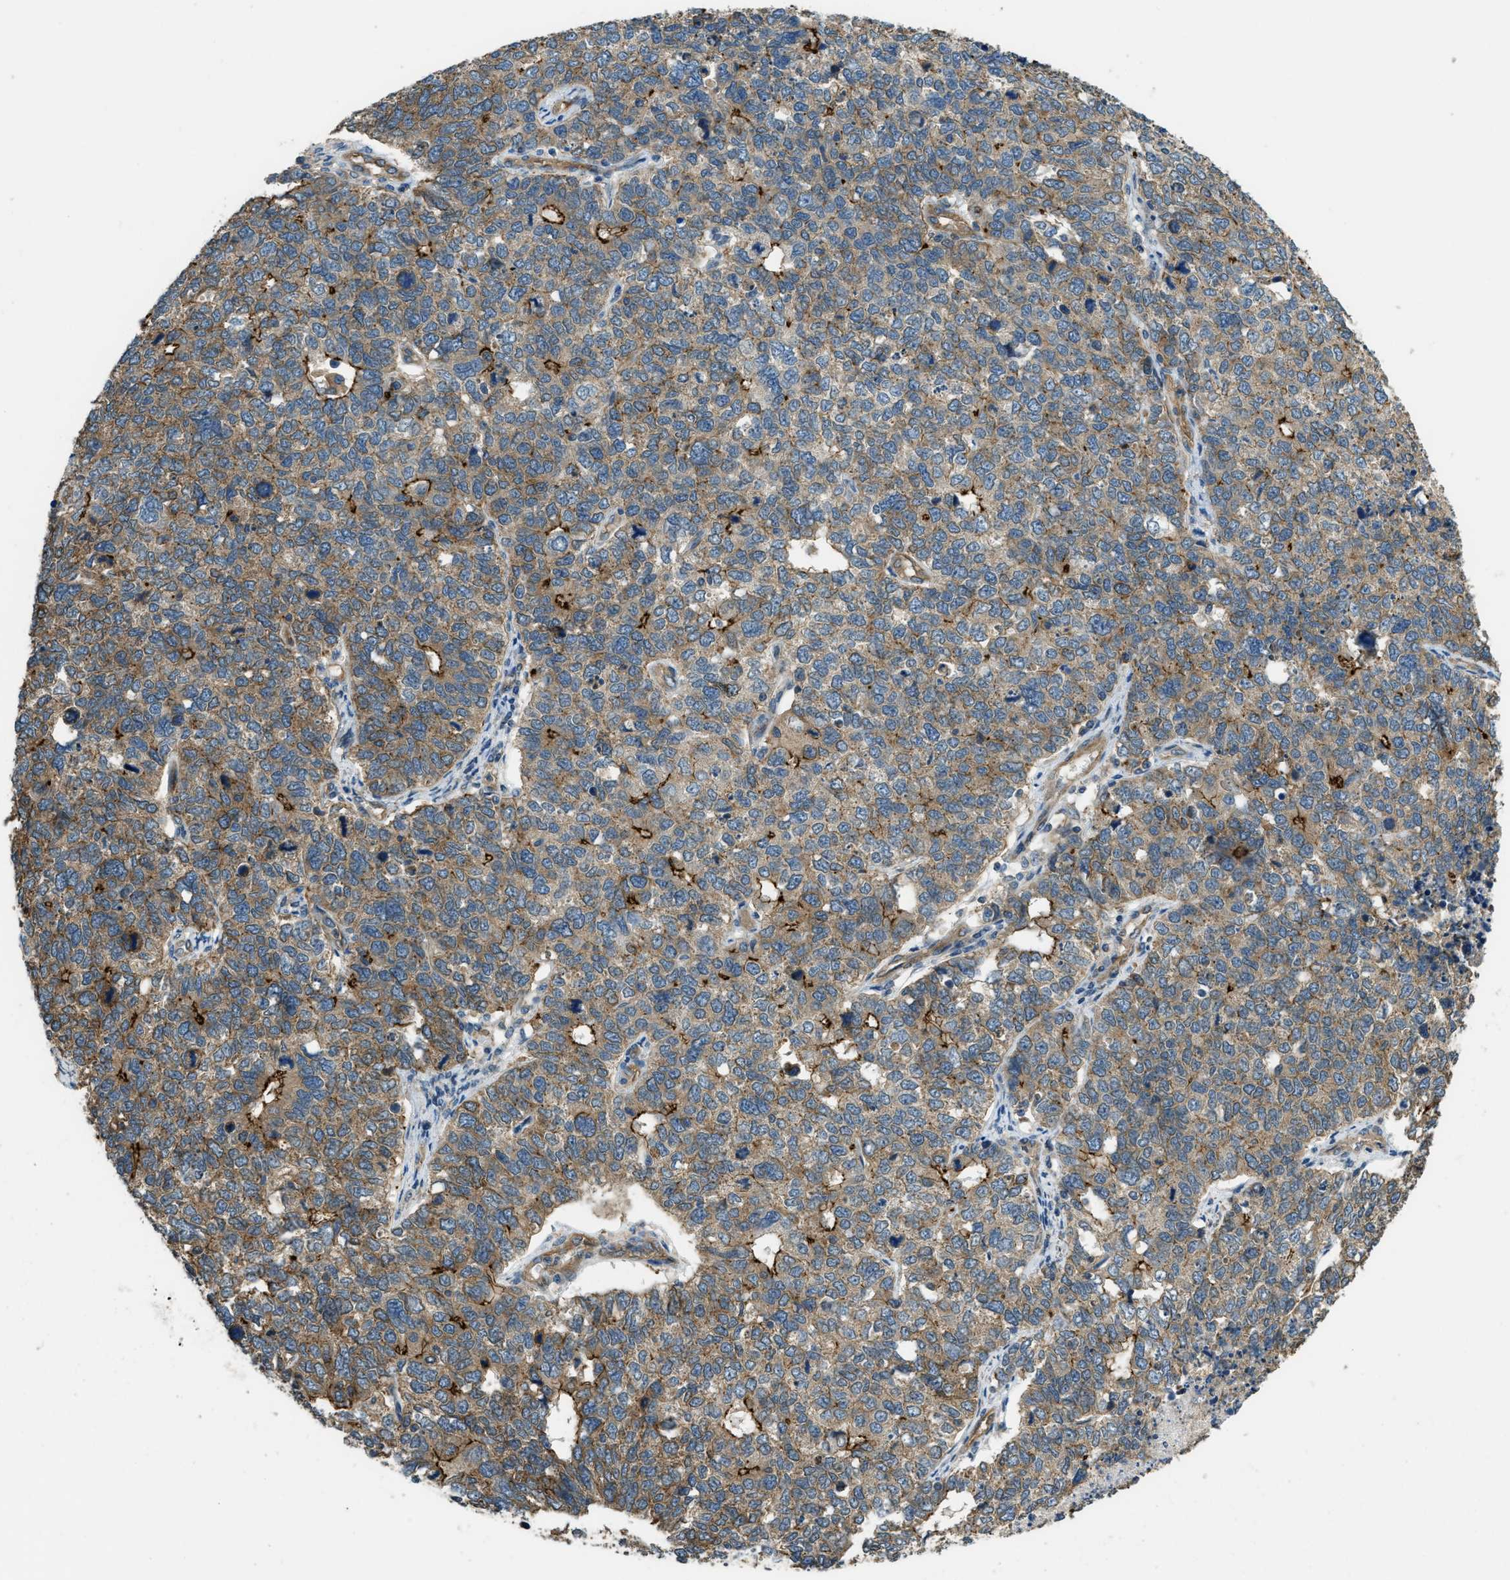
{"staining": {"intensity": "moderate", "quantity": ">75%", "location": "cytoplasmic/membranous"}, "tissue": "cervical cancer", "cell_type": "Tumor cells", "image_type": "cancer", "snomed": [{"axis": "morphology", "description": "Squamous cell carcinoma, NOS"}, {"axis": "topography", "description": "Cervix"}], "caption": "This photomicrograph reveals immunohistochemistry staining of cervical squamous cell carcinoma, with medium moderate cytoplasmic/membranous expression in about >75% of tumor cells.", "gene": "CGN", "patient": {"sex": "female", "age": 63}}